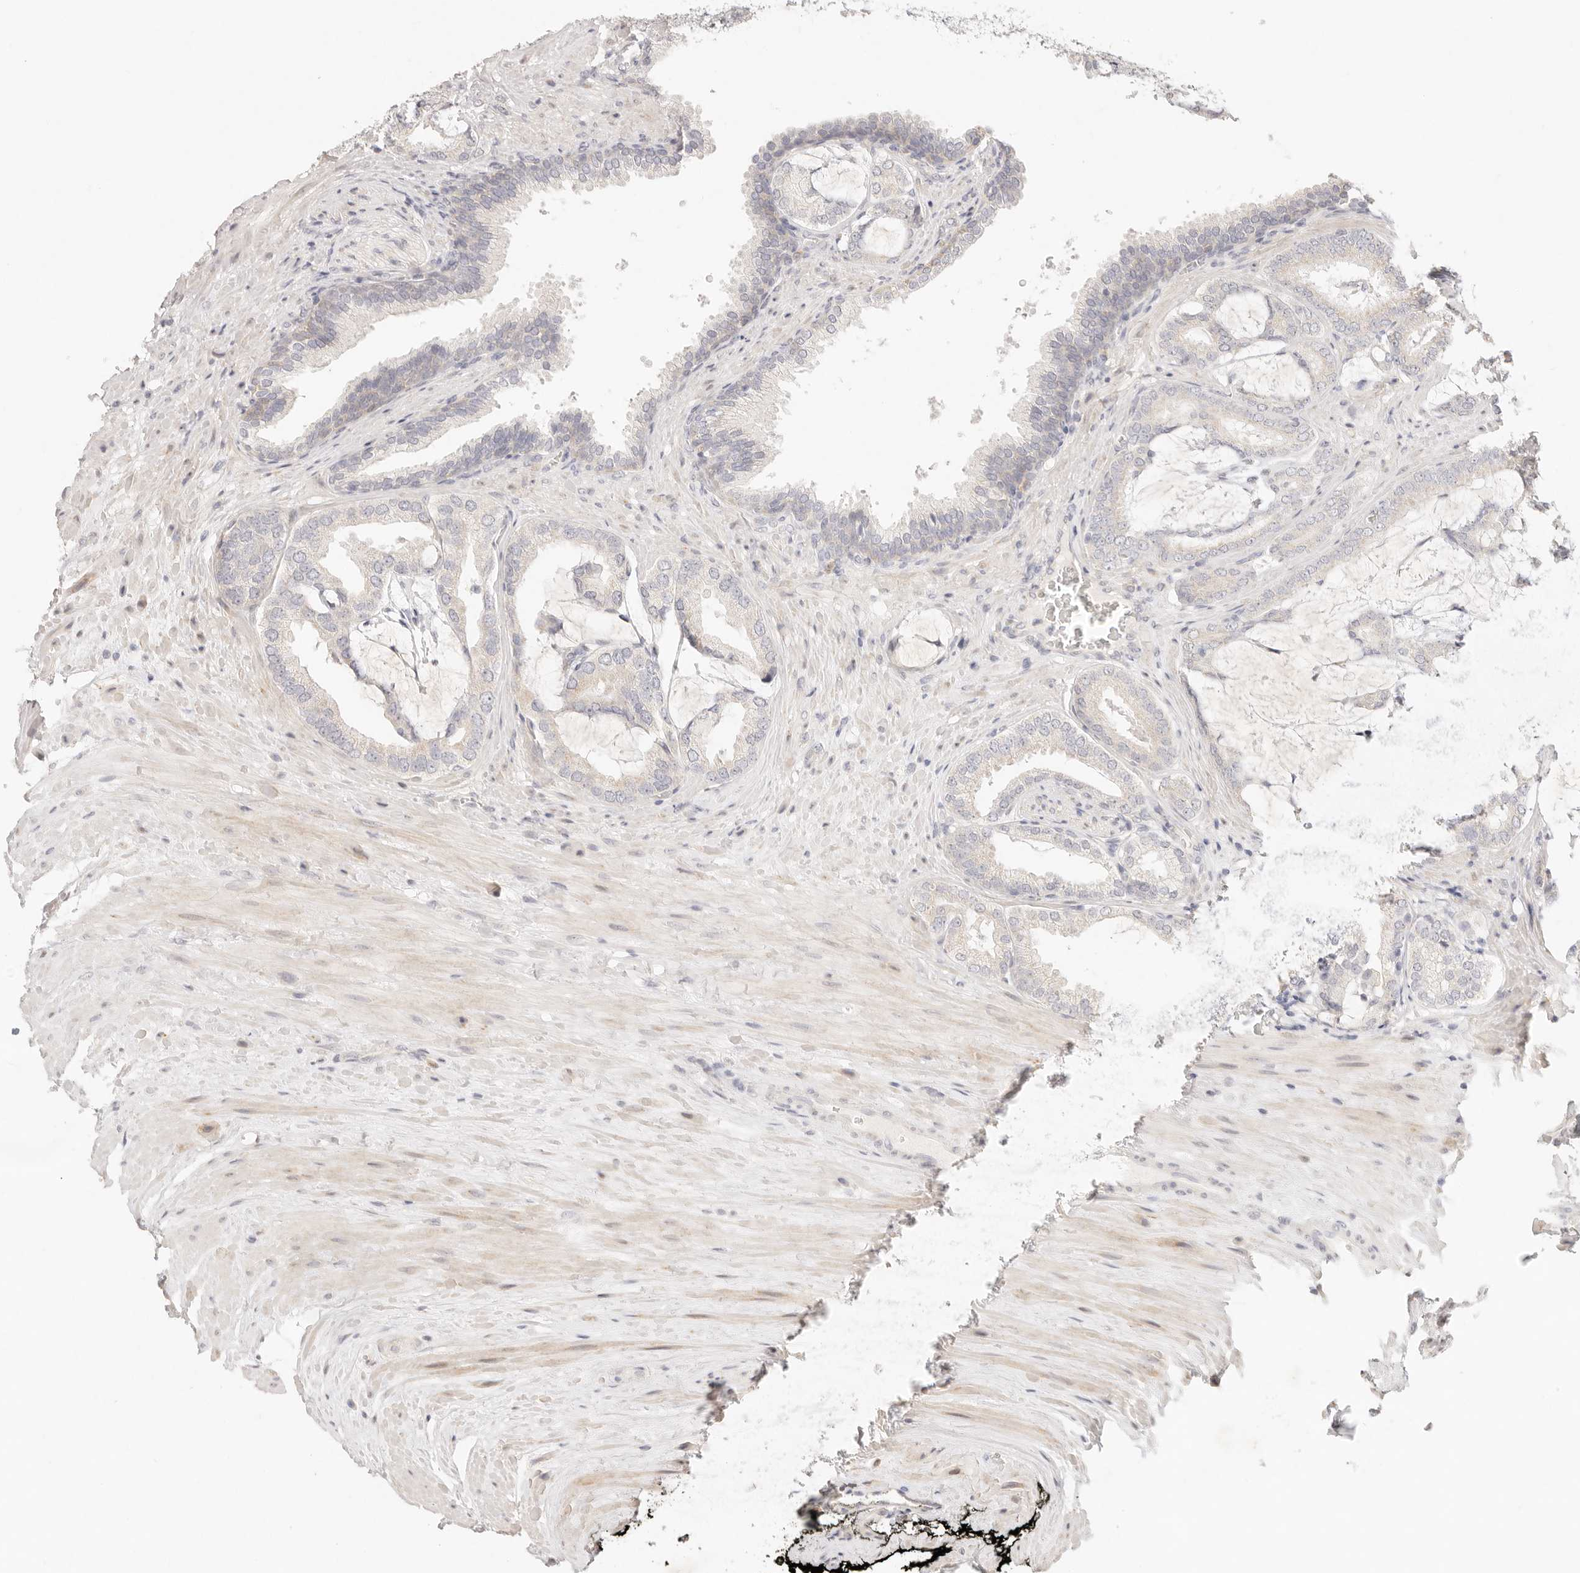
{"staining": {"intensity": "negative", "quantity": "none", "location": "none"}, "tissue": "prostate cancer", "cell_type": "Tumor cells", "image_type": "cancer", "snomed": [{"axis": "morphology", "description": "Adenocarcinoma, Low grade"}, {"axis": "topography", "description": "Prostate"}], "caption": "This is an immunohistochemistry image of prostate adenocarcinoma (low-grade). There is no staining in tumor cells.", "gene": "GPR156", "patient": {"sex": "male", "age": 71}}